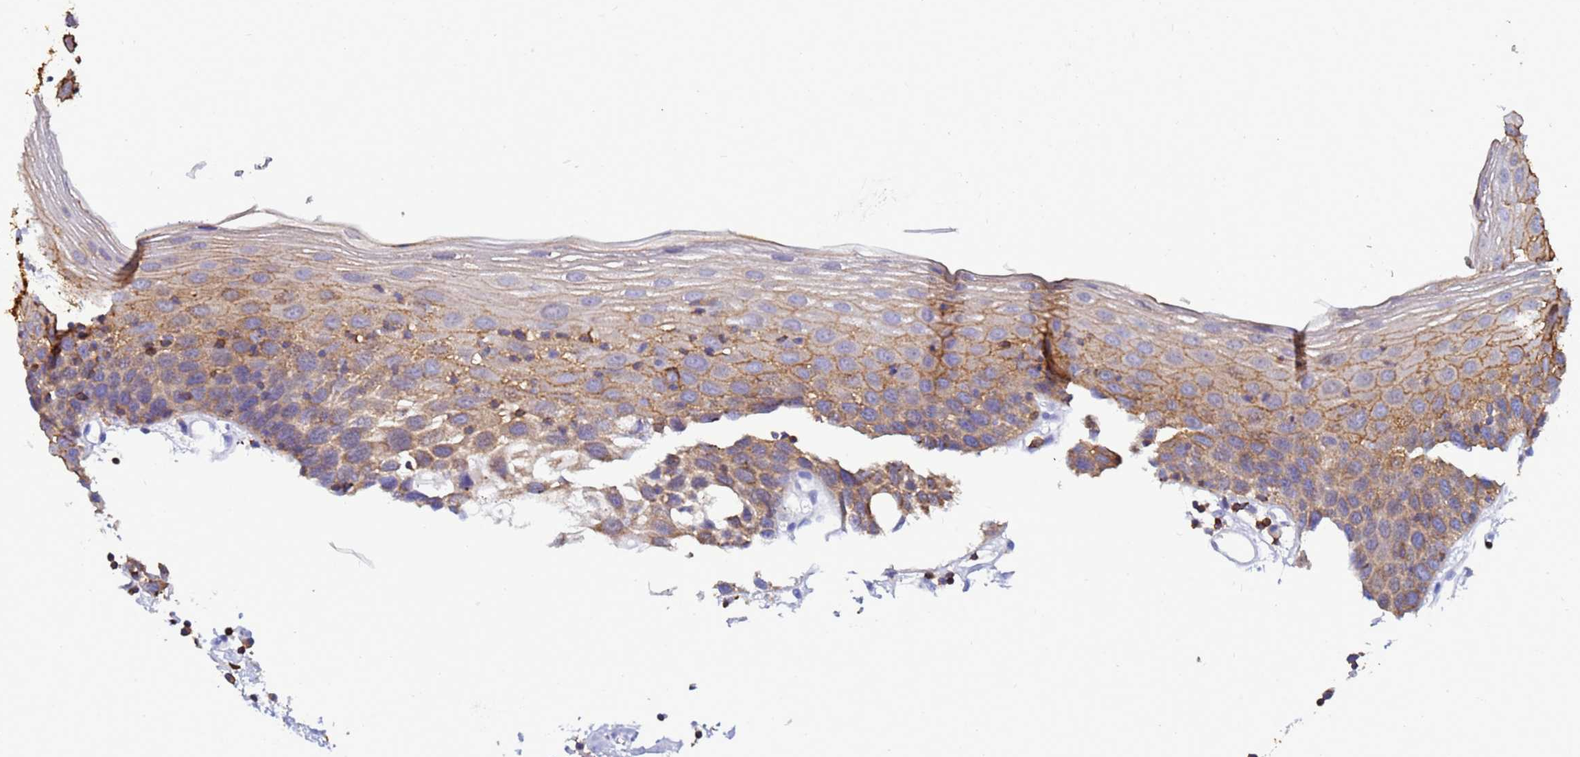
{"staining": {"intensity": "weak", "quantity": "25%-75%", "location": "cytoplasmic/membranous"}, "tissue": "oral mucosa", "cell_type": "Squamous epithelial cells", "image_type": "normal", "snomed": [{"axis": "morphology", "description": "Normal tissue, NOS"}, {"axis": "topography", "description": "Oral tissue"}], "caption": "IHC of unremarkable oral mucosa displays low levels of weak cytoplasmic/membranous staining in about 25%-75% of squamous epithelial cells.", "gene": "EZR", "patient": {"sex": "male", "age": 74}}